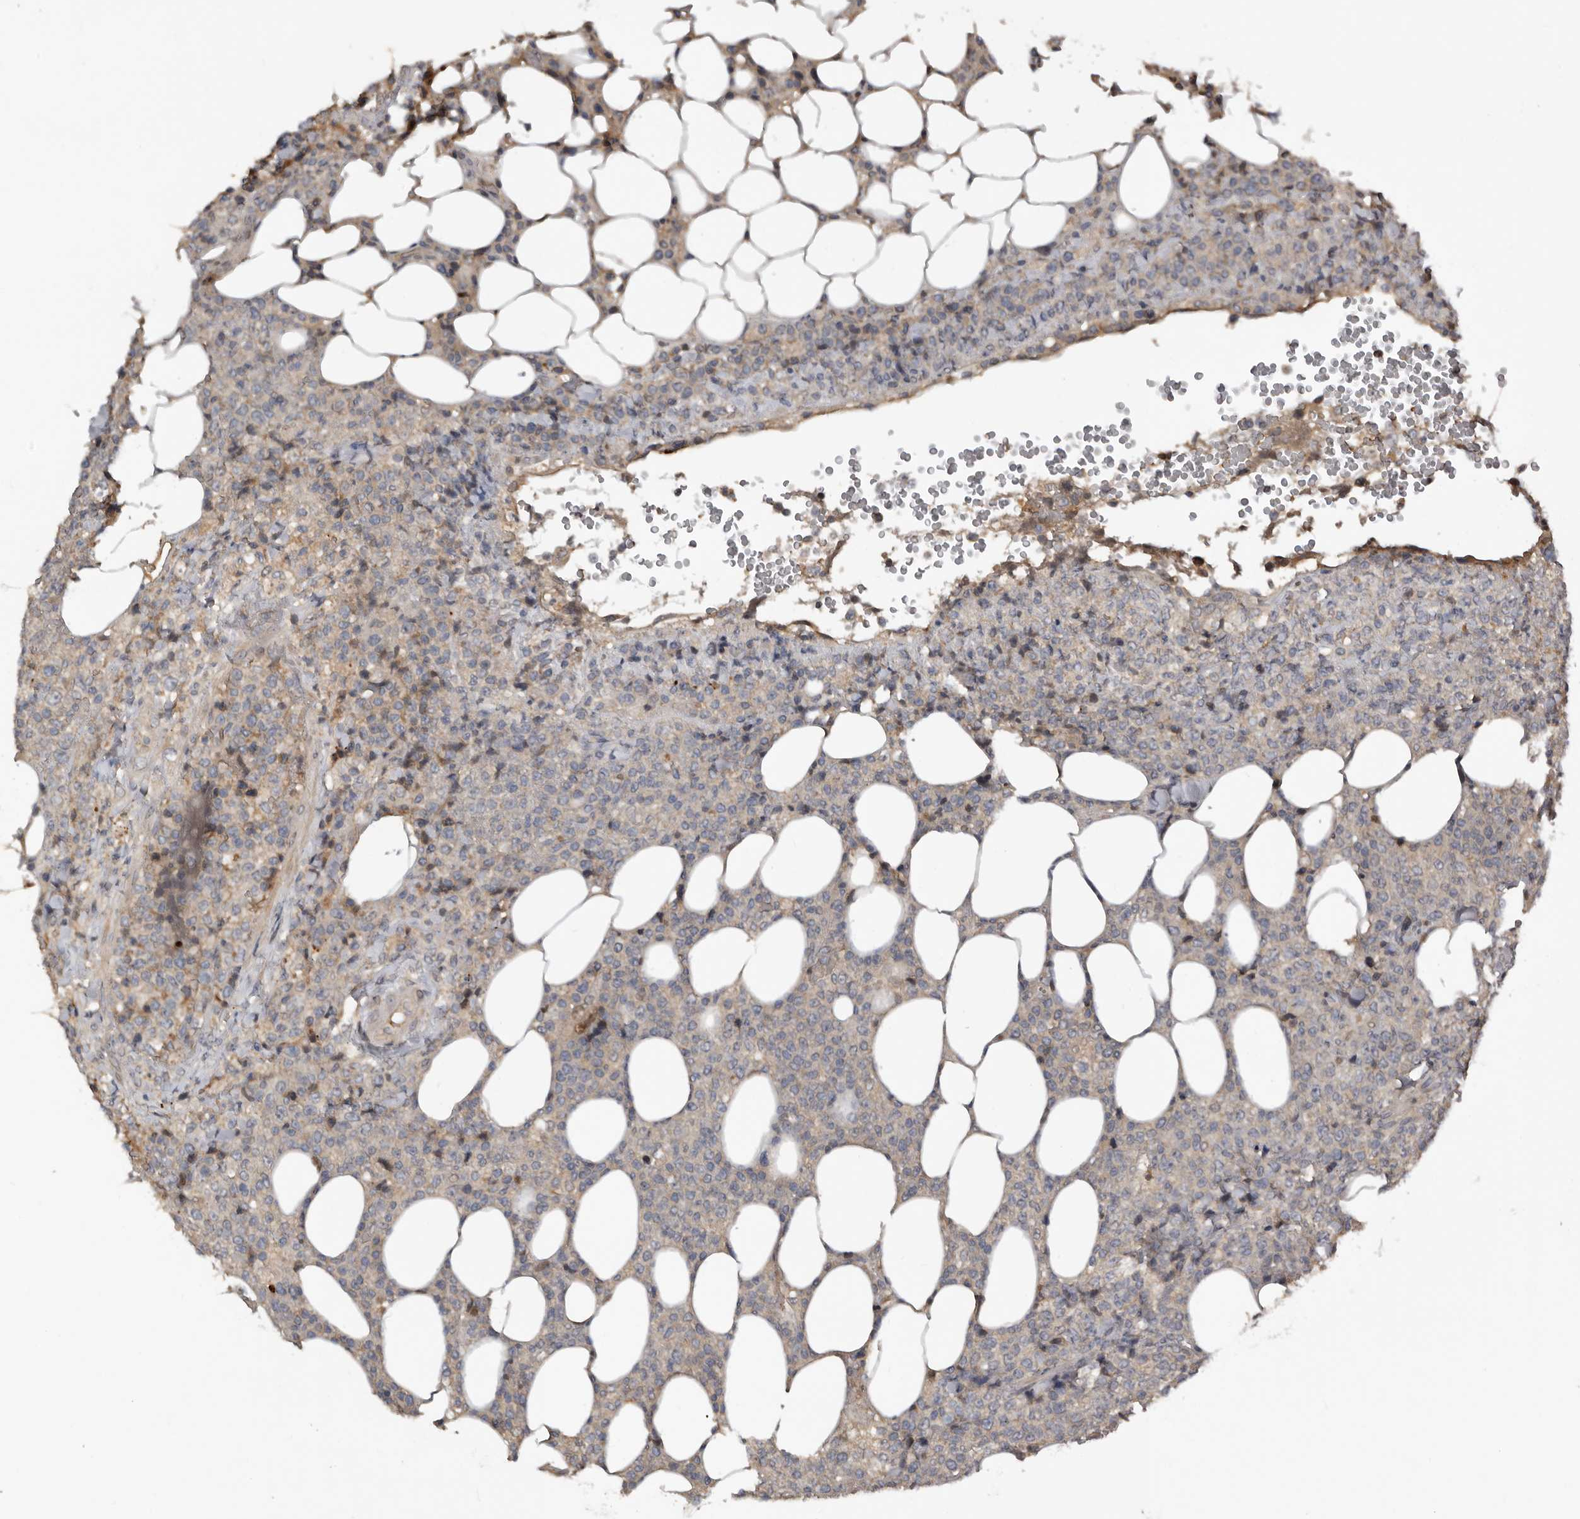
{"staining": {"intensity": "negative", "quantity": "none", "location": "none"}, "tissue": "lymphoma", "cell_type": "Tumor cells", "image_type": "cancer", "snomed": [{"axis": "morphology", "description": "Malignant lymphoma, non-Hodgkin's type, High grade"}, {"axis": "topography", "description": "Lymph node"}], "caption": "Tumor cells show no significant protein positivity in high-grade malignant lymphoma, non-Hodgkin's type.", "gene": "NMUR1", "patient": {"sex": "male", "age": 13}}